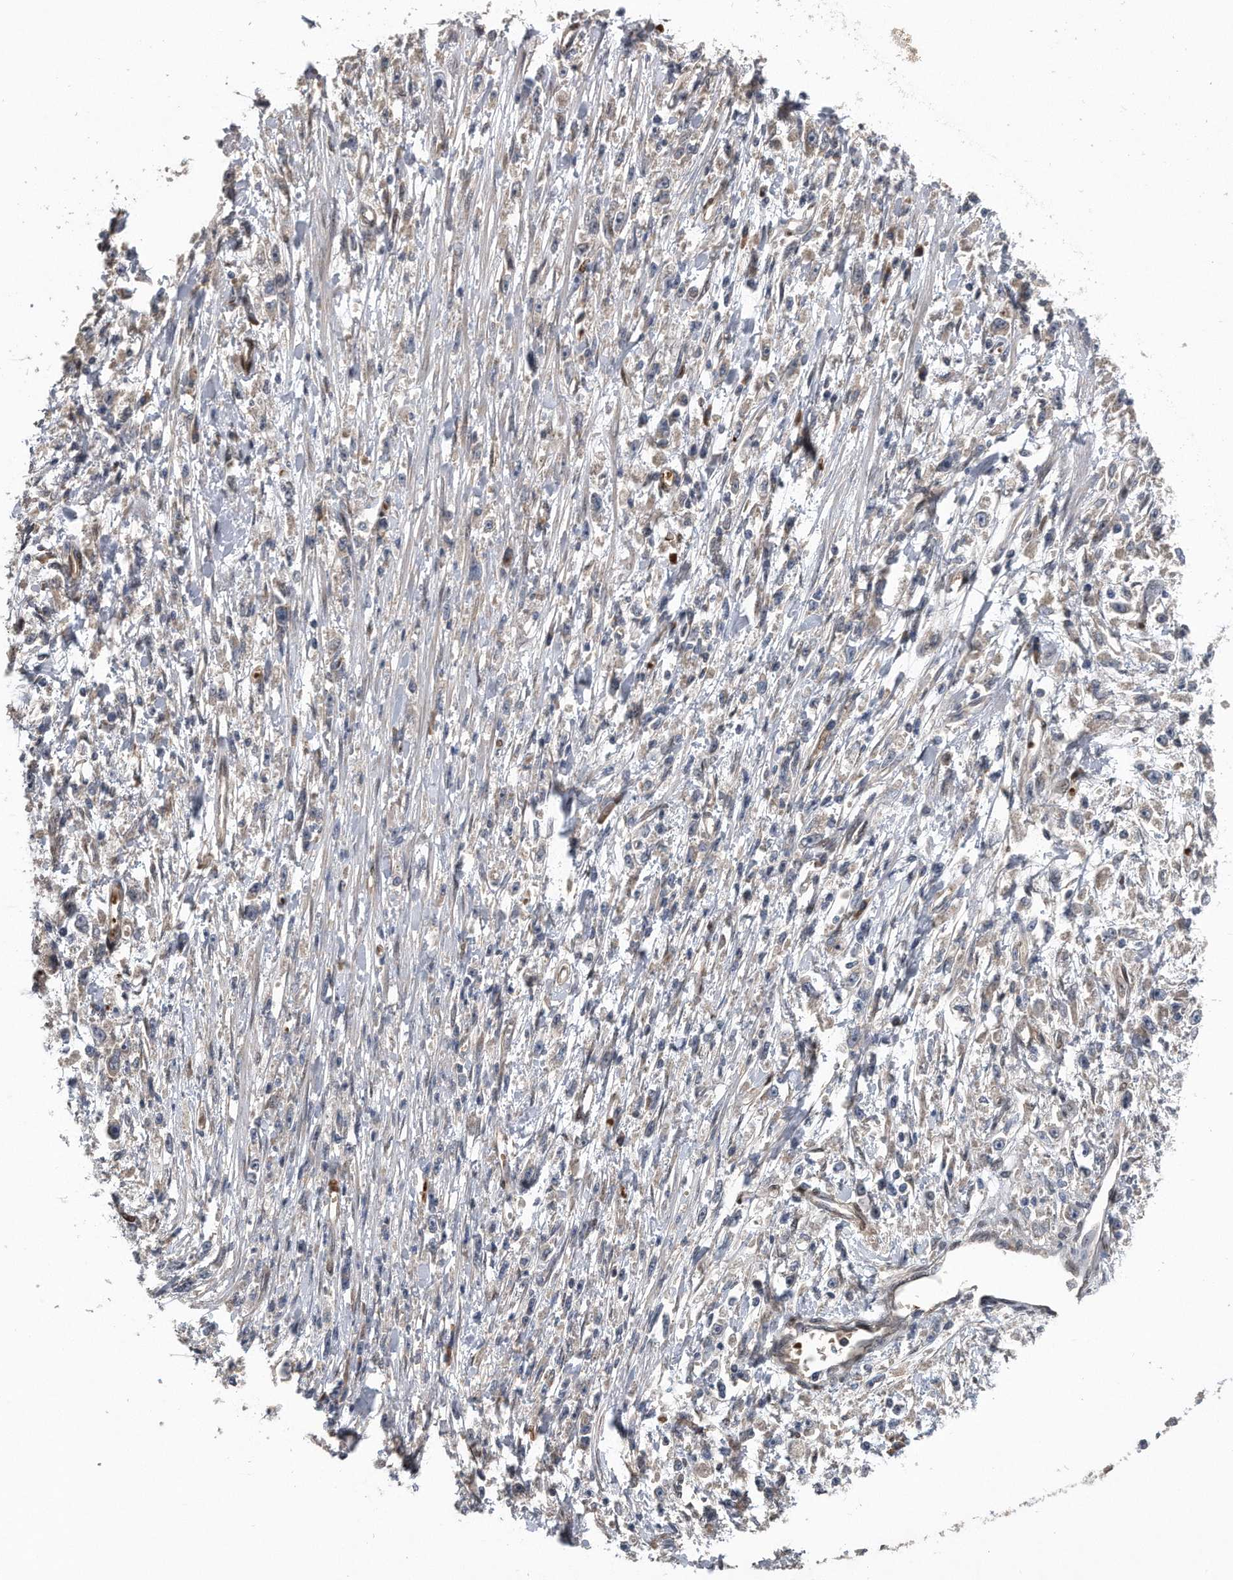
{"staining": {"intensity": "negative", "quantity": "none", "location": "none"}, "tissue": "stomach cancer", "cell_type": "Tumor cells", "image_type": "cancer", "snomed": [{"axis": "morphology", "description": "Adenocarcinoma, NOS"}, {"axis": "topography", "description": "Stomach"}], "caption": "Immunohistochemistry photomicrograph of neoplastic tissue: stomach cancer (adenocarcinoma) stained with DAB (3,3'-diaminobenzidine) shows no significant protein positivity in tumor cells.", "gene": "ZNF79", "patient": {"sex": "female", "age": 59}}